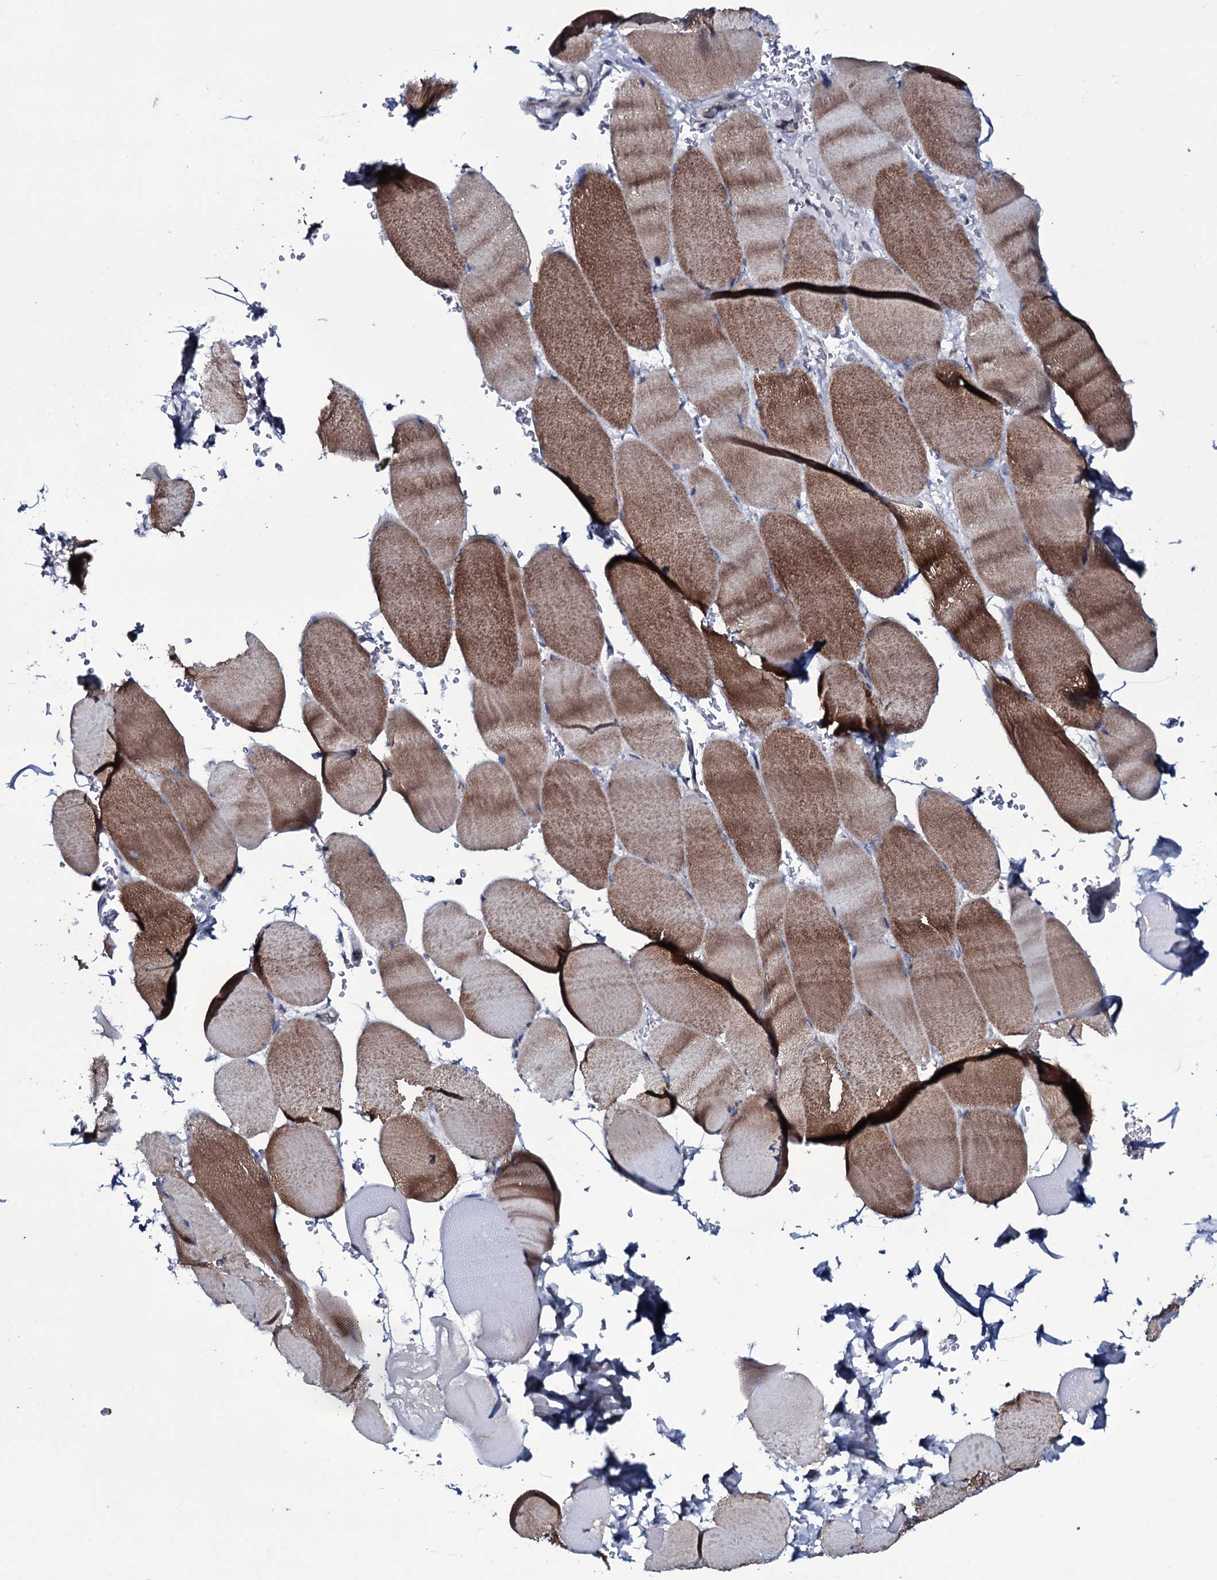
{"staining": {"intensity": "moderate", "quantity": "25%-75%", "location": "cytoplasmic/membranous"}, "tissue": "skeletal muscle", "cell_type": "Myocytes", "image_type": "normal", "snomed": [{"axis": "morphology", "description": "Normal tissue, NOS"}, {"axis": "topography", "description": "Skeletal muscle"}, {"axis": "topography", "description": "Head-Neck"}], "caption": "A high-resolution image shows IHC staining of benign skeletal muscle, which demonstrates moderate cytoplasmic/membranous positivity in about 25%-75% of myocytes. Immunohistochemistry stains the protein in brown and the nuclei are stained blue.", "gene": "WIPF3", "patient": {"sex": "male", "age": 66}}